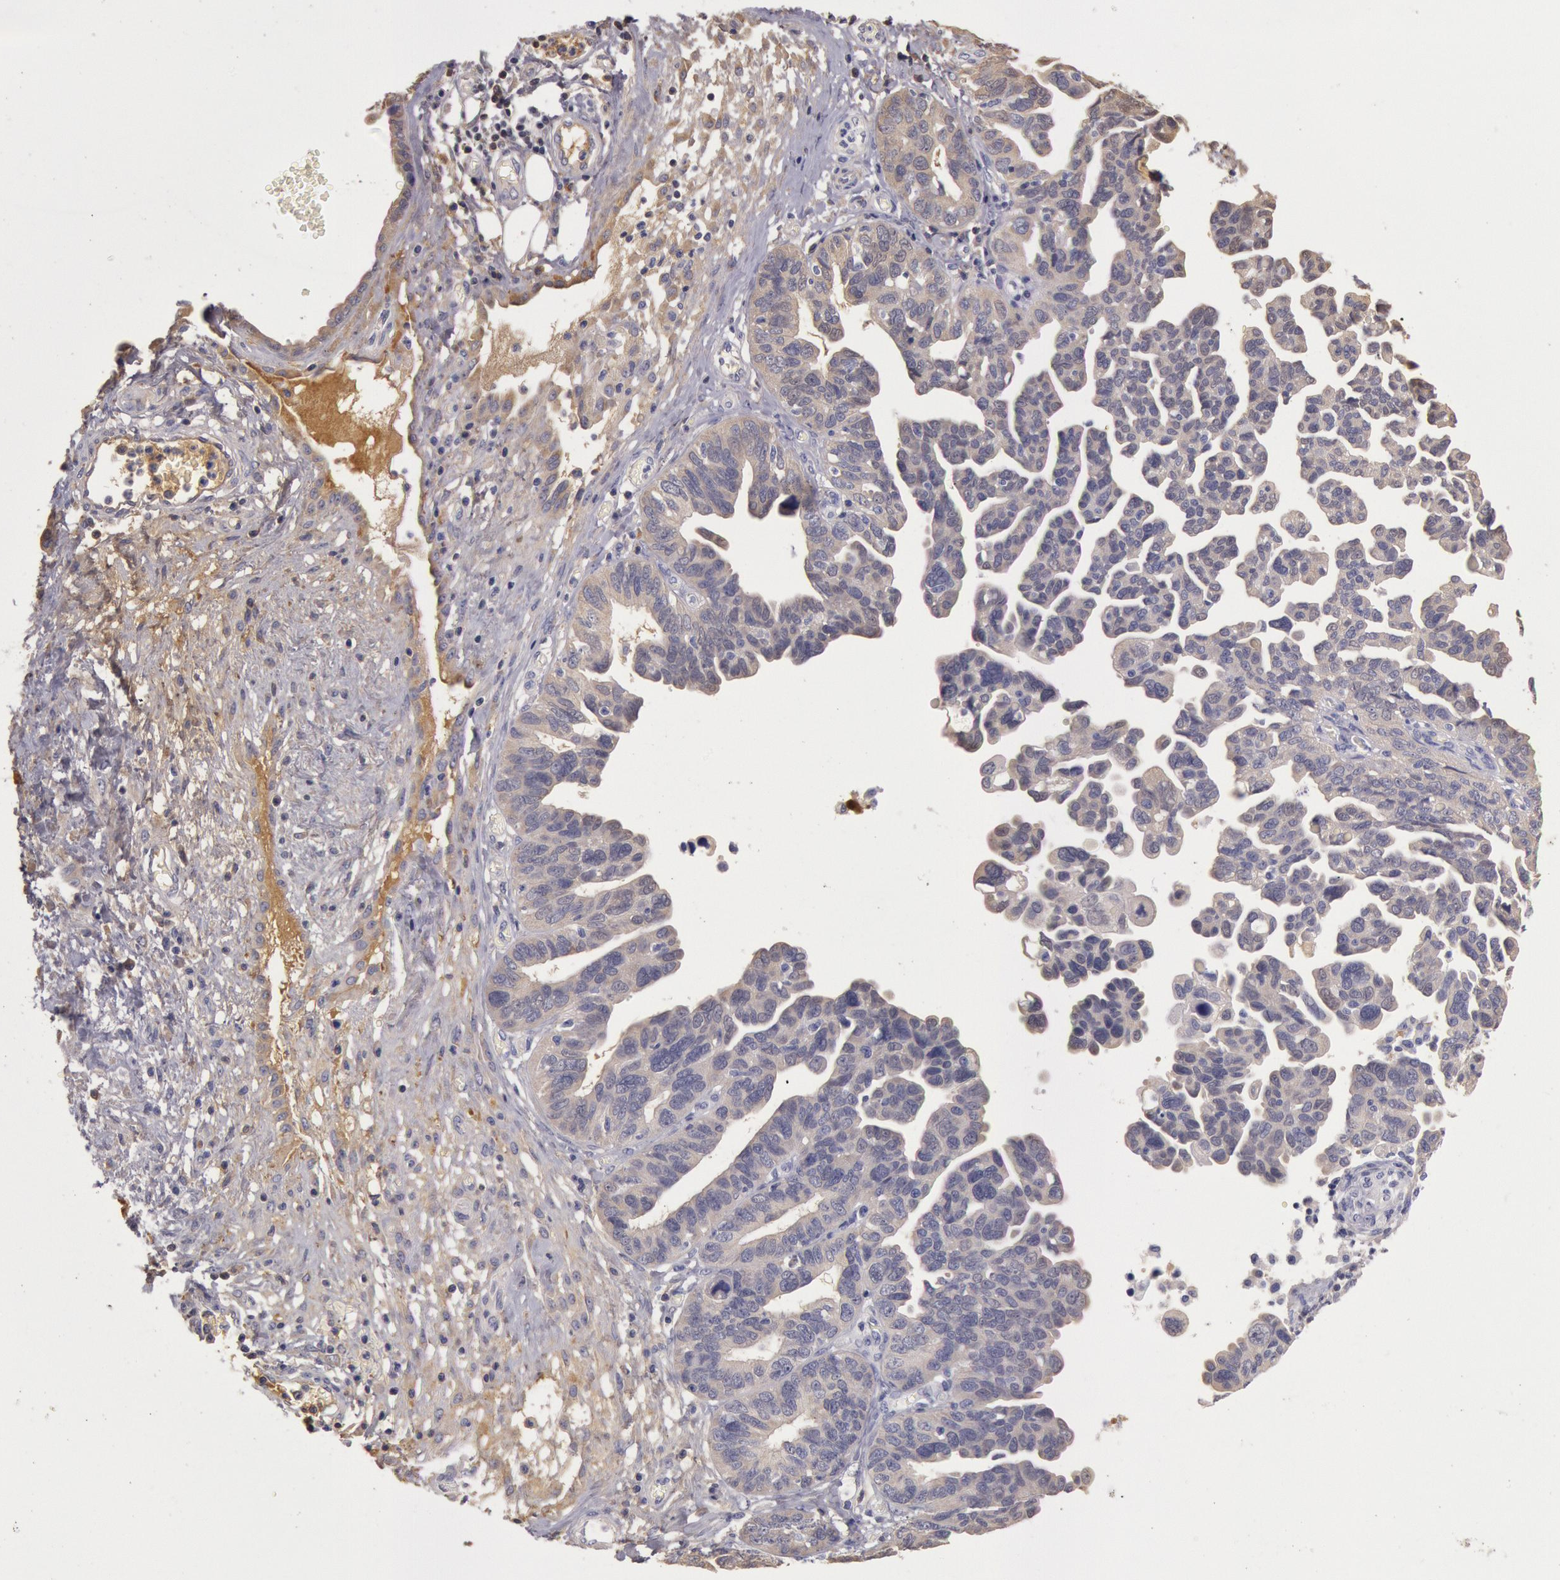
{"staining": {"intensity": "negative", "quantity": "none", "location": "none"}, "tissue": "ovarian cancer", "cell_type": "Tumor cells", "image_type": "cancer", "snomed": [{"axis": "morphology", "description": "Cystadenocarcinoma, serous, NOS"}, {"axis": "topography", "description": "Ovary"}], "caption": "Immunohistochemistry (IHC) micrograph of serous cystadenocarcinoma (ovarian) stained for a protein (brown), which shows no staining in tumor cells.", "gene": "C1R", "patient": {"sex": "female", "age": 64}}